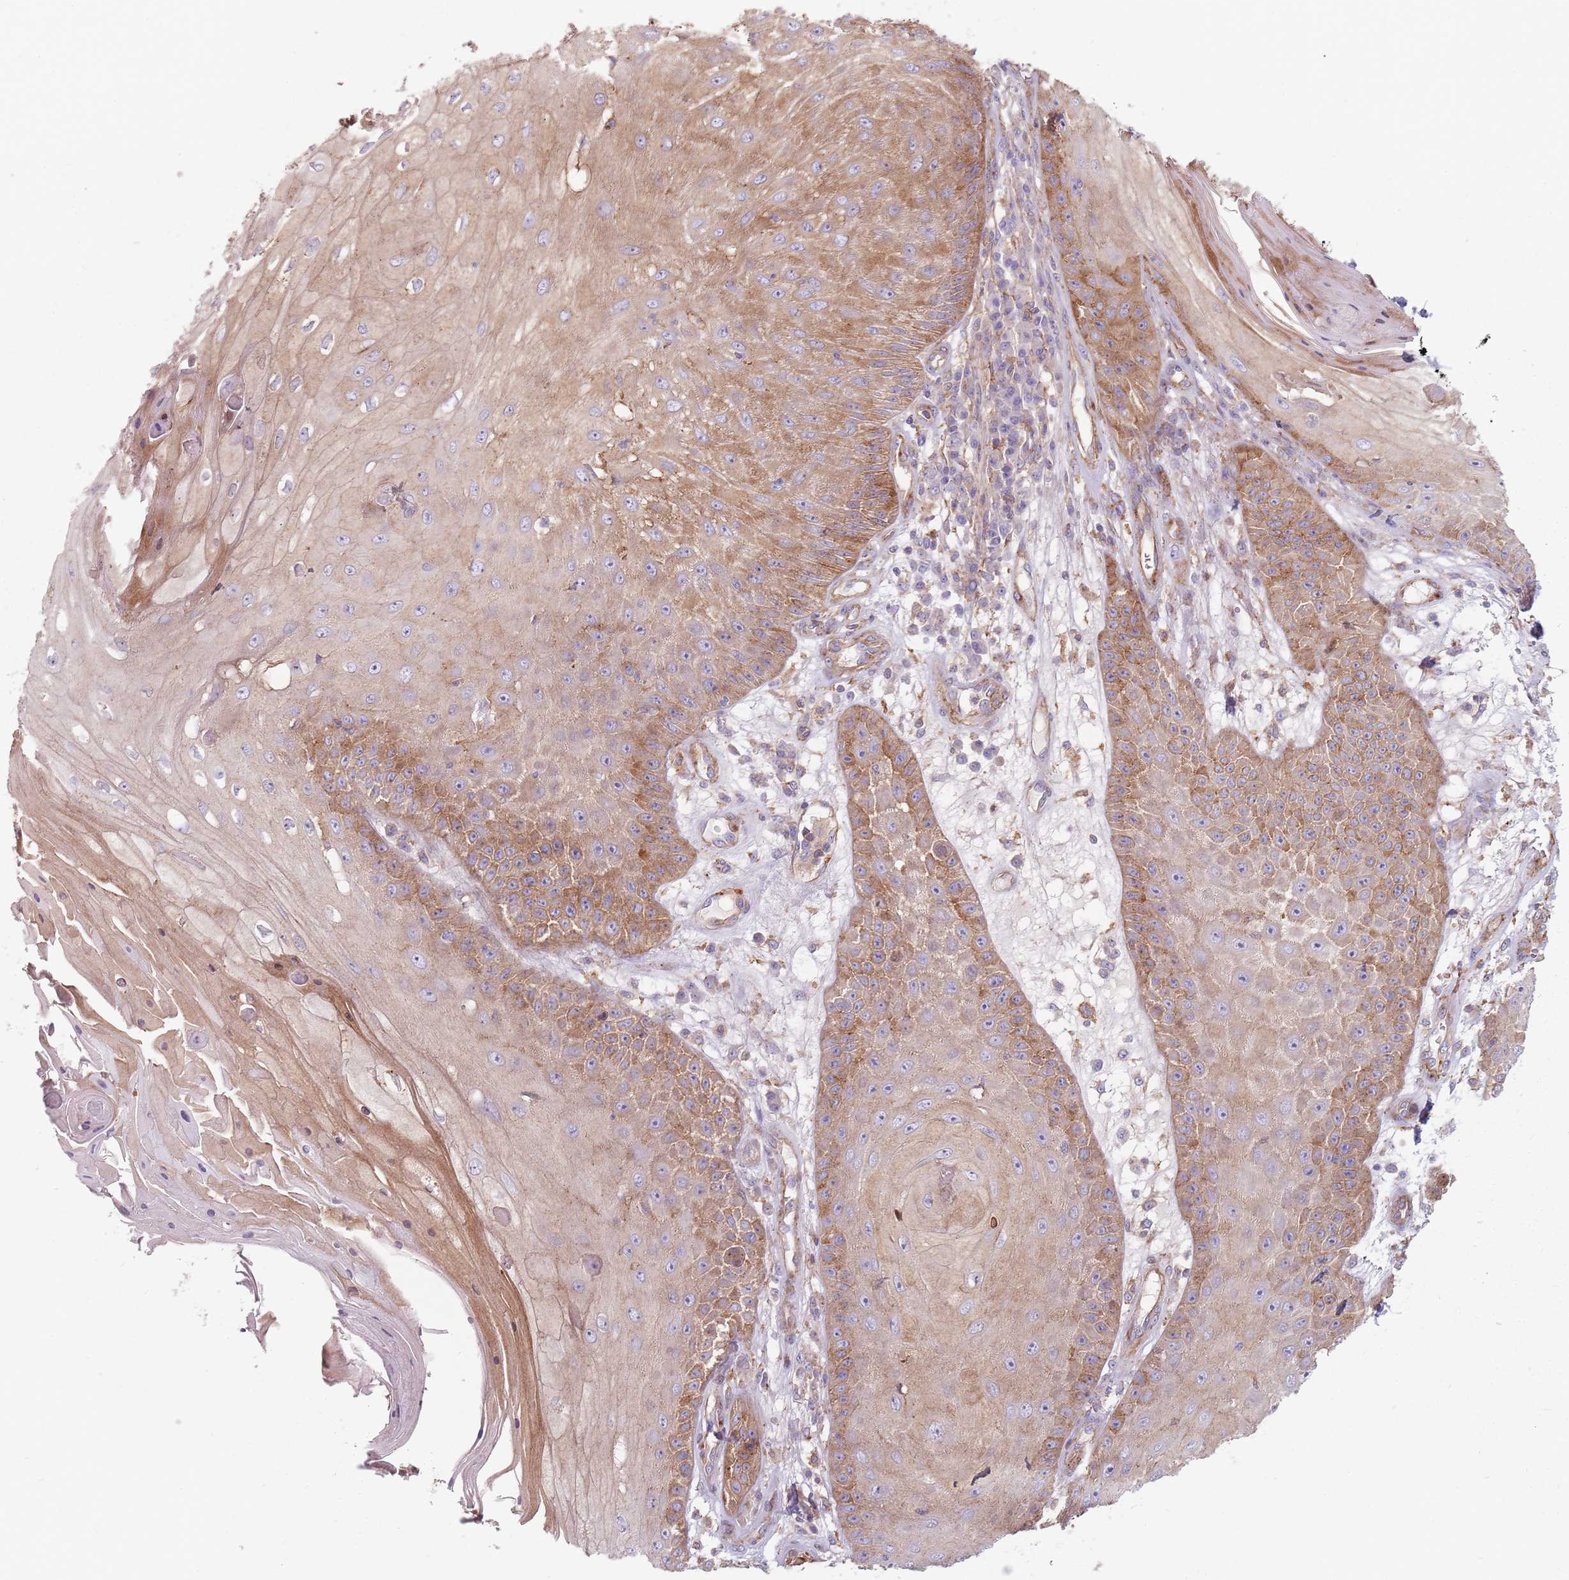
{"staining": {"intensity": "moderate", "quantity": ">75%", "location": "cytoplasmic/membranous"}, "tissue": "skin cancer", "cell_type": "Tumor cells", "image_type": "cancer", "snomed": [{"axis": "morphology", "description": "Squamous cell carcinoma, NOS"}, {"axis": "topography", "description": "Skin"}], "caption": "High-magnification brightfield microscopy of skin cancer stained with DAB (3,3'-diaminobenzidine) (brown) and counterstained with hematoxylin (blue). tumor cells exhibit moderate cytoplasmic/membranous expression is appreciated in about>75% of cells.", "gene": "TPD52L2", "patient": {"sex": "male", "age": 70}}